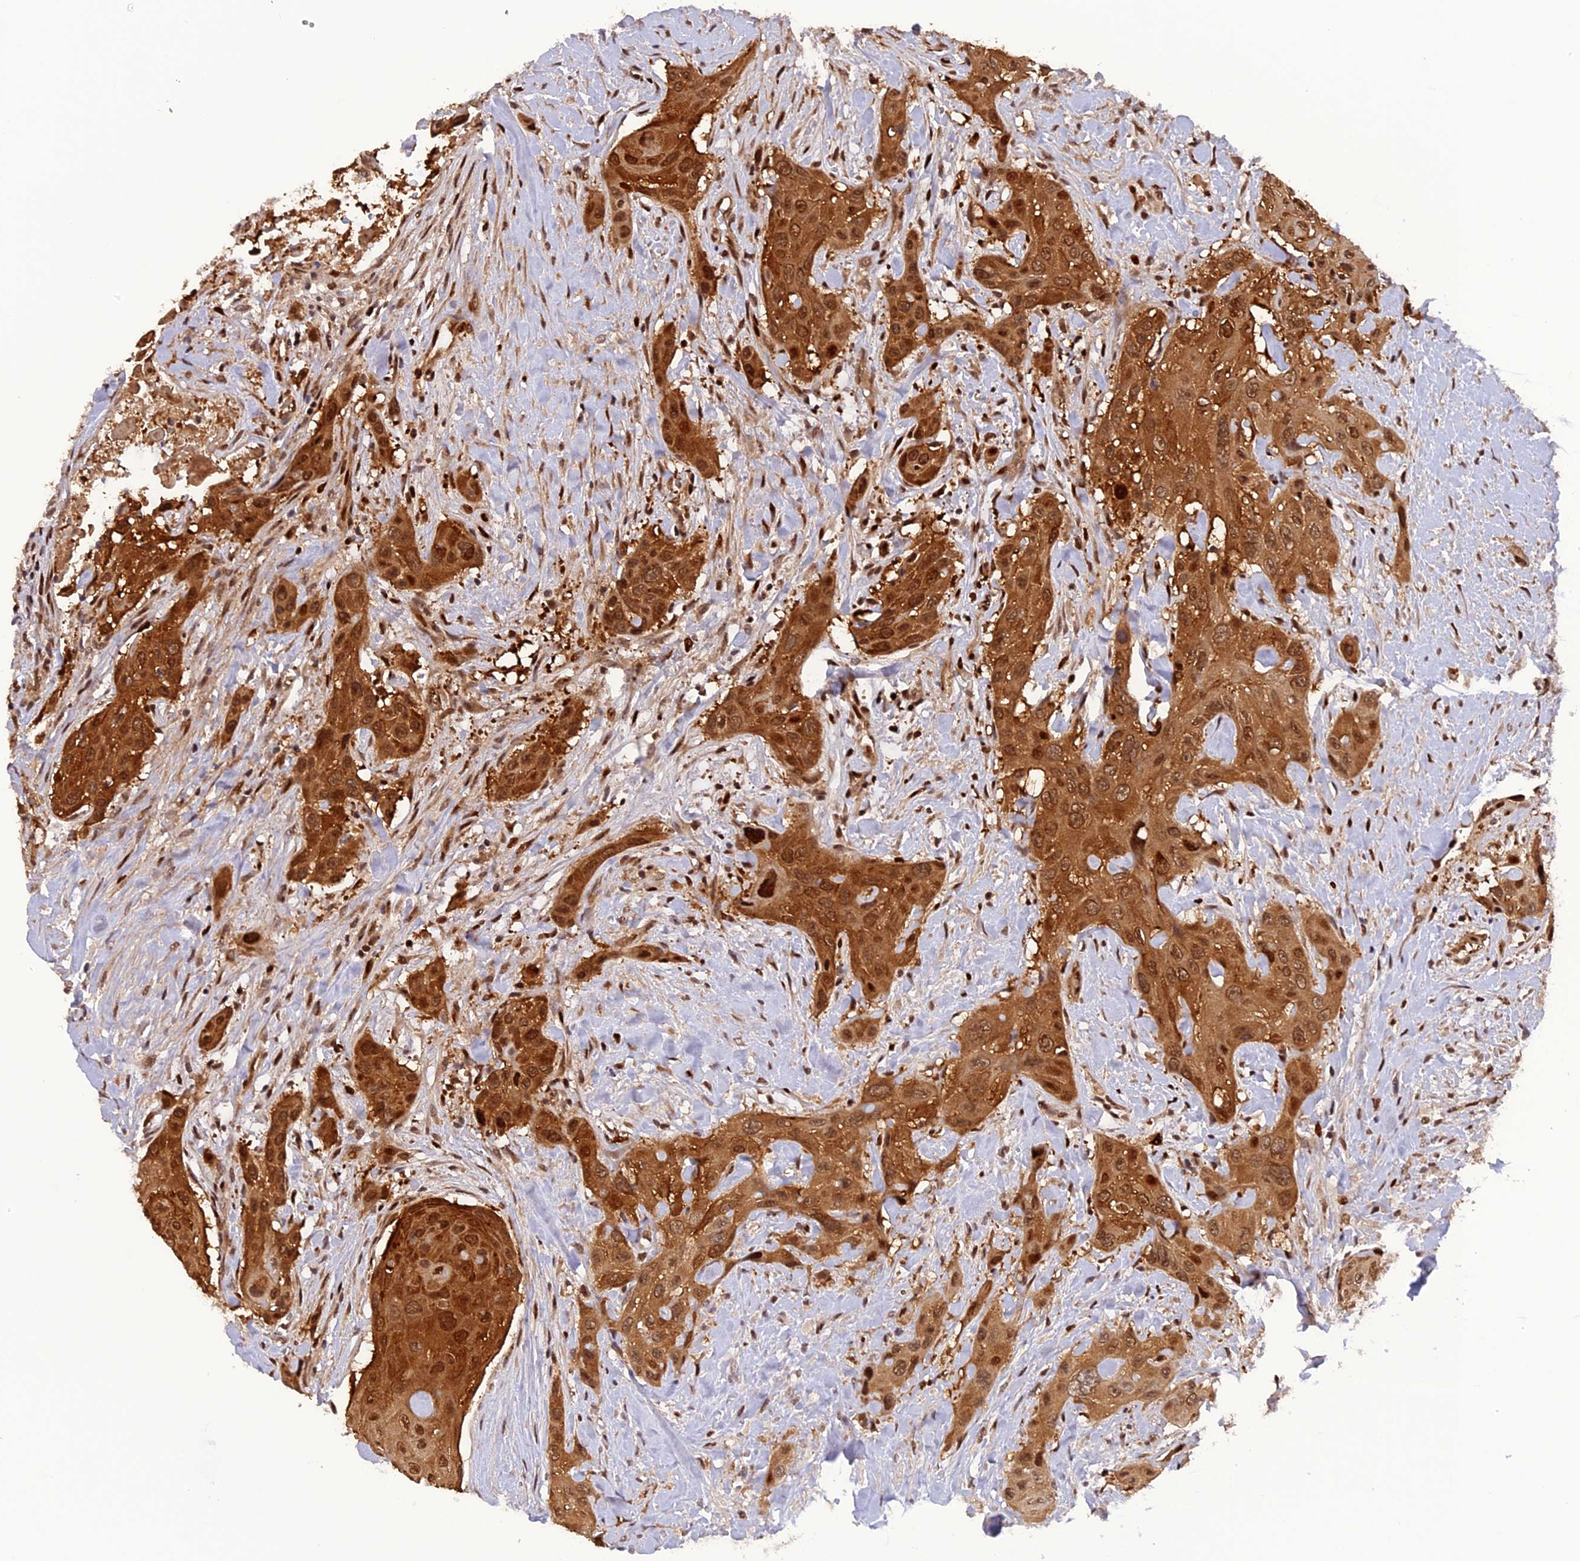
{"staining": {"intensity": "moderate", "quantity": ">75%", "location": "cytoplasmic/membranous,nuclear"}, "tissue": "head and neck cancer", "cell_type": "Tumor cells", "image_type": "cancer", "snomed": [{"axis": "morphology", "description": "Squamous cell carcinoma, NOS"}, {"axis": "topography", "description": "Head-Neck"}], "caption": "Immunohistochemical staining of human head and neck cancer (squamous cell carcinoma) demonstrates moderate cytoplasmic/membranous and nuclear protein expression in approximately >75% of tumor cells.", "gene": "MICALL1", "patient": {"sex": "male", "age": 81}}